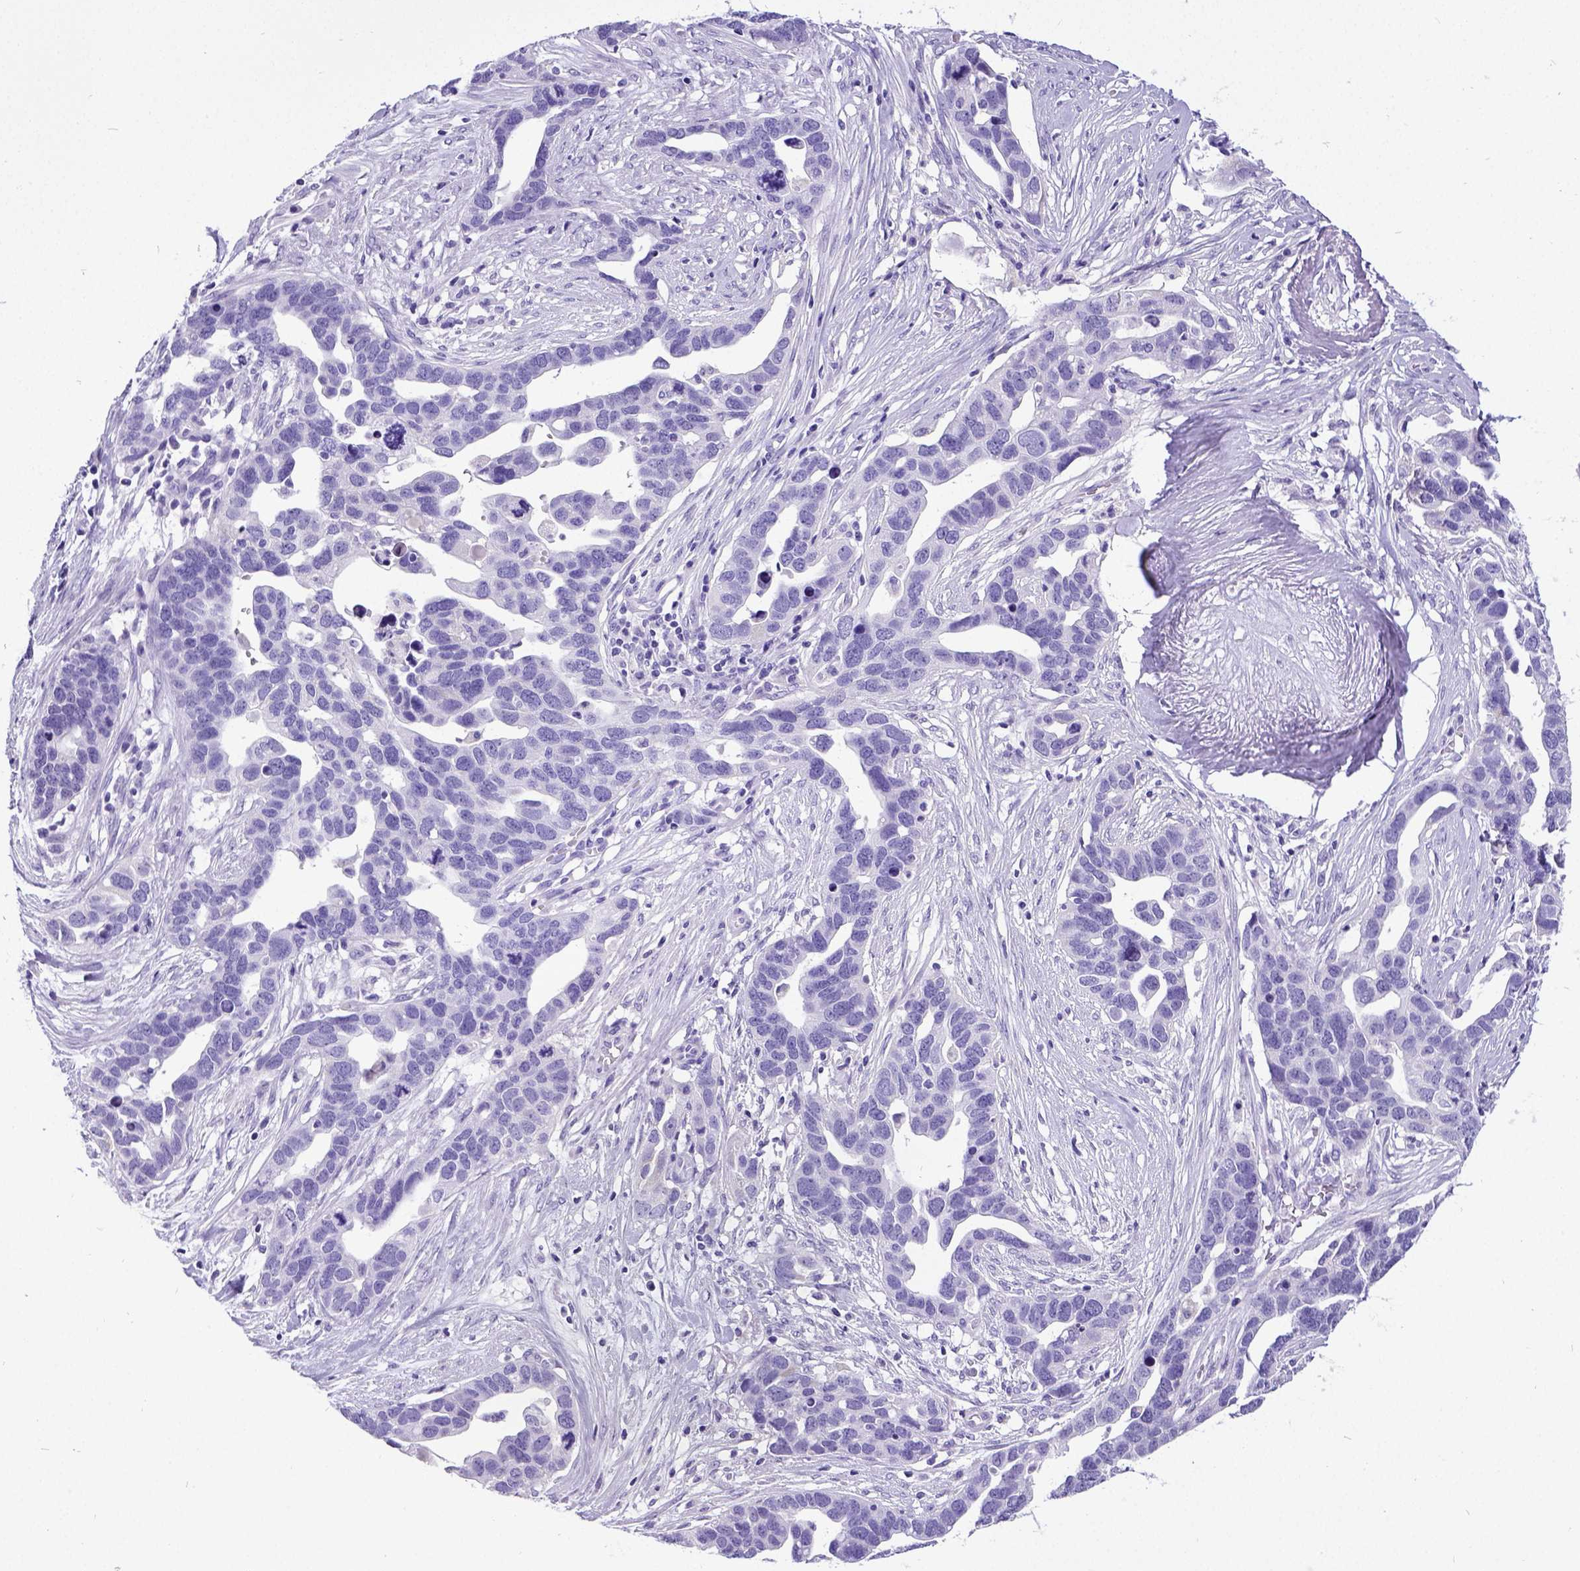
{"staining": {"intensity": "negative", "quantity": "none", "location": "none"}, "tissue": "ovarian cancer", "cell_type": "Tumor cells", "image_type": "cancer", "snomed": [{"axis": "morphology", "description": "Cystadenocarcinoma, serous, NOS"}, {"axis": "topography", "description": "Ovary"}], "caption": "This is a micrograph of immunohistochemistry staining of ovarian cancer (serous cystadenocarcinoma), which shows no expression in tumor cells.", "gene": "SATB2", "patient": {"sex": "female", "age": 54}}